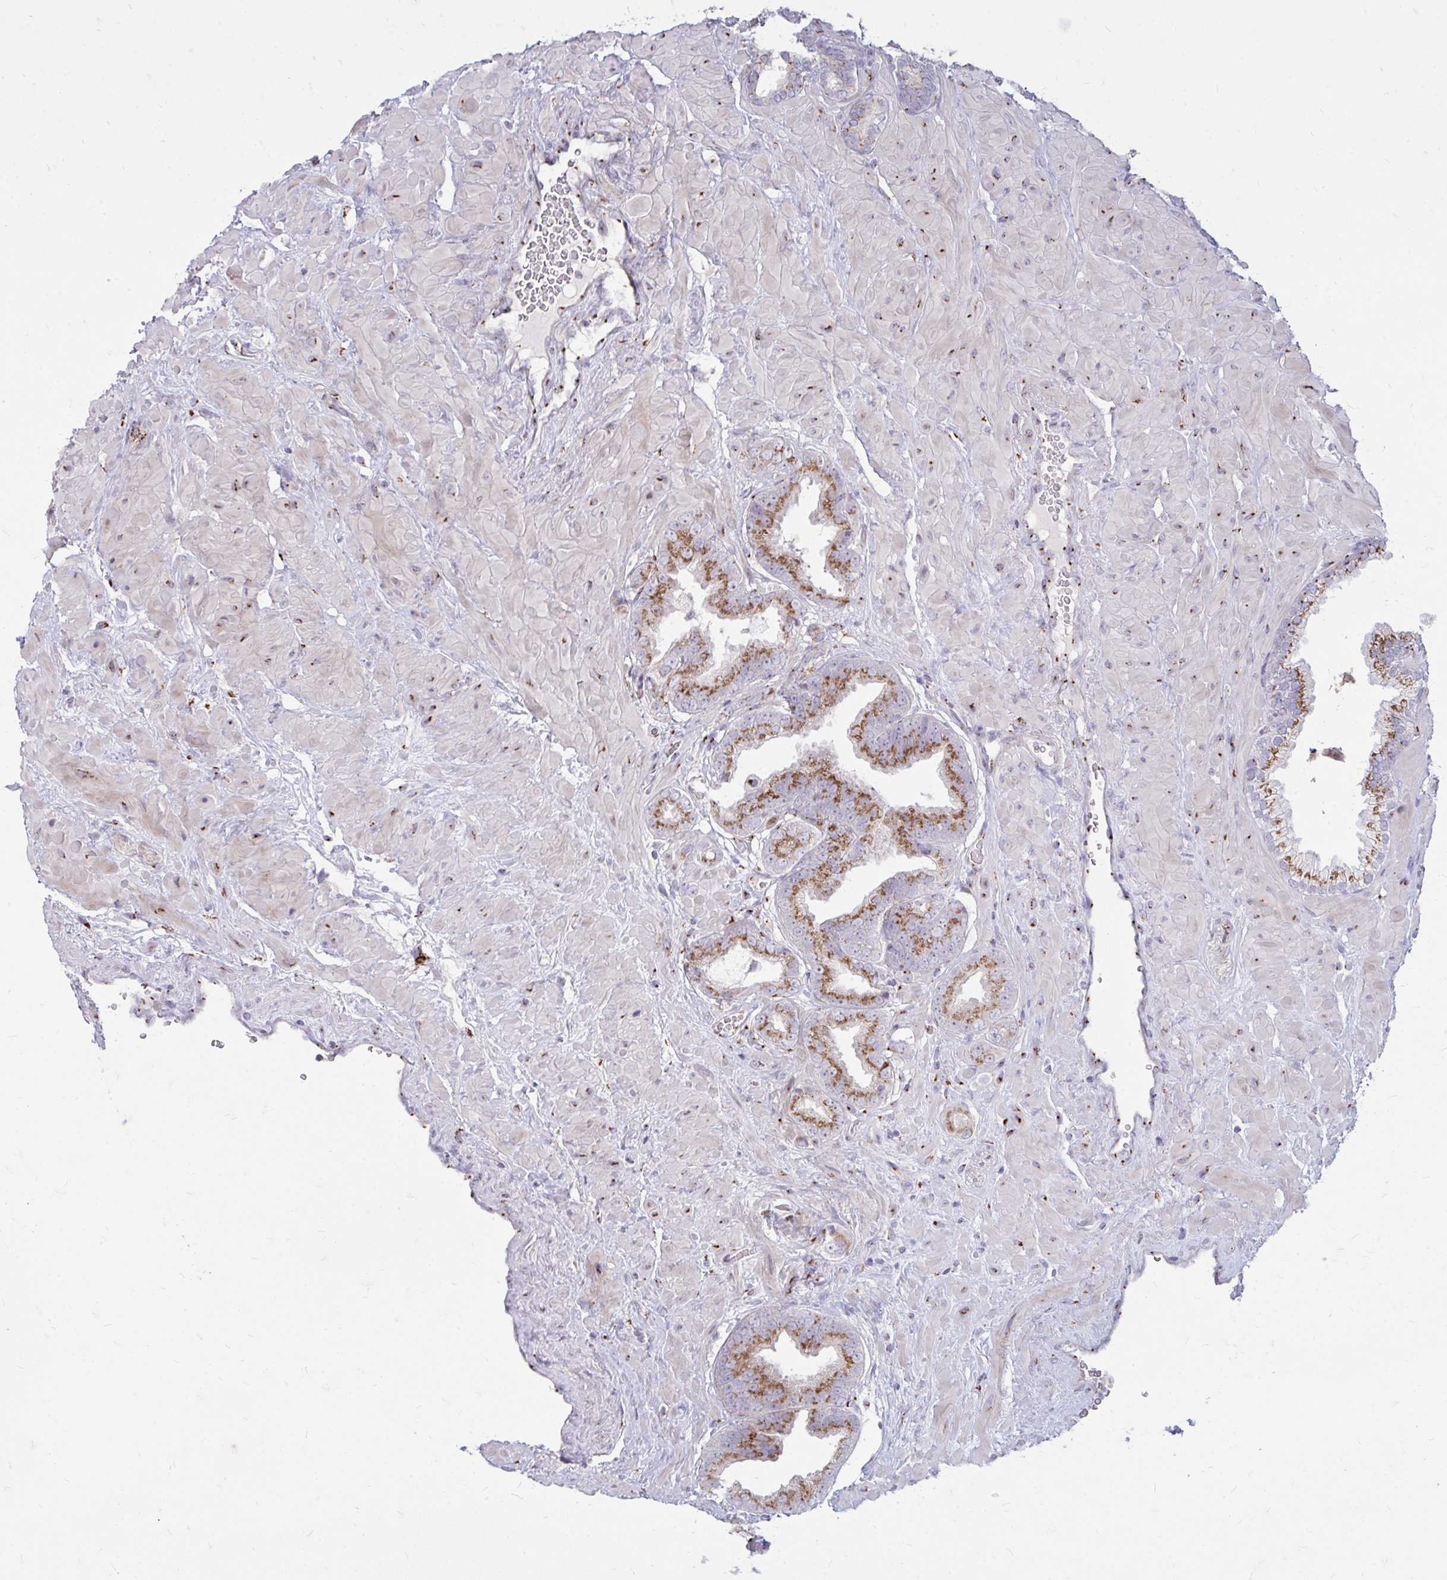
{"staining": {"intensity": "moderate", "quantity": ">75%", "location": "cytoplasmic/membranous"}, "tissue": "prostate cancer", "cell_type": "Tumor cells", "image_type": "cancer", "snomed": [{"axis": "morphology", "description": "Adenocarcinoma, High grade"}, {"axis": "topography", "description": "Prostate"}], "caption": "Immunohistochemical staining of human prostate cancer (high-grade adenocarcinoma) reveals medium levels of moderate cytoplasmic/membranous protein staining in approximately >75% of tumor cells.", "gene": "RAB6B", "patient": {"sex": "male", "age": 68}}